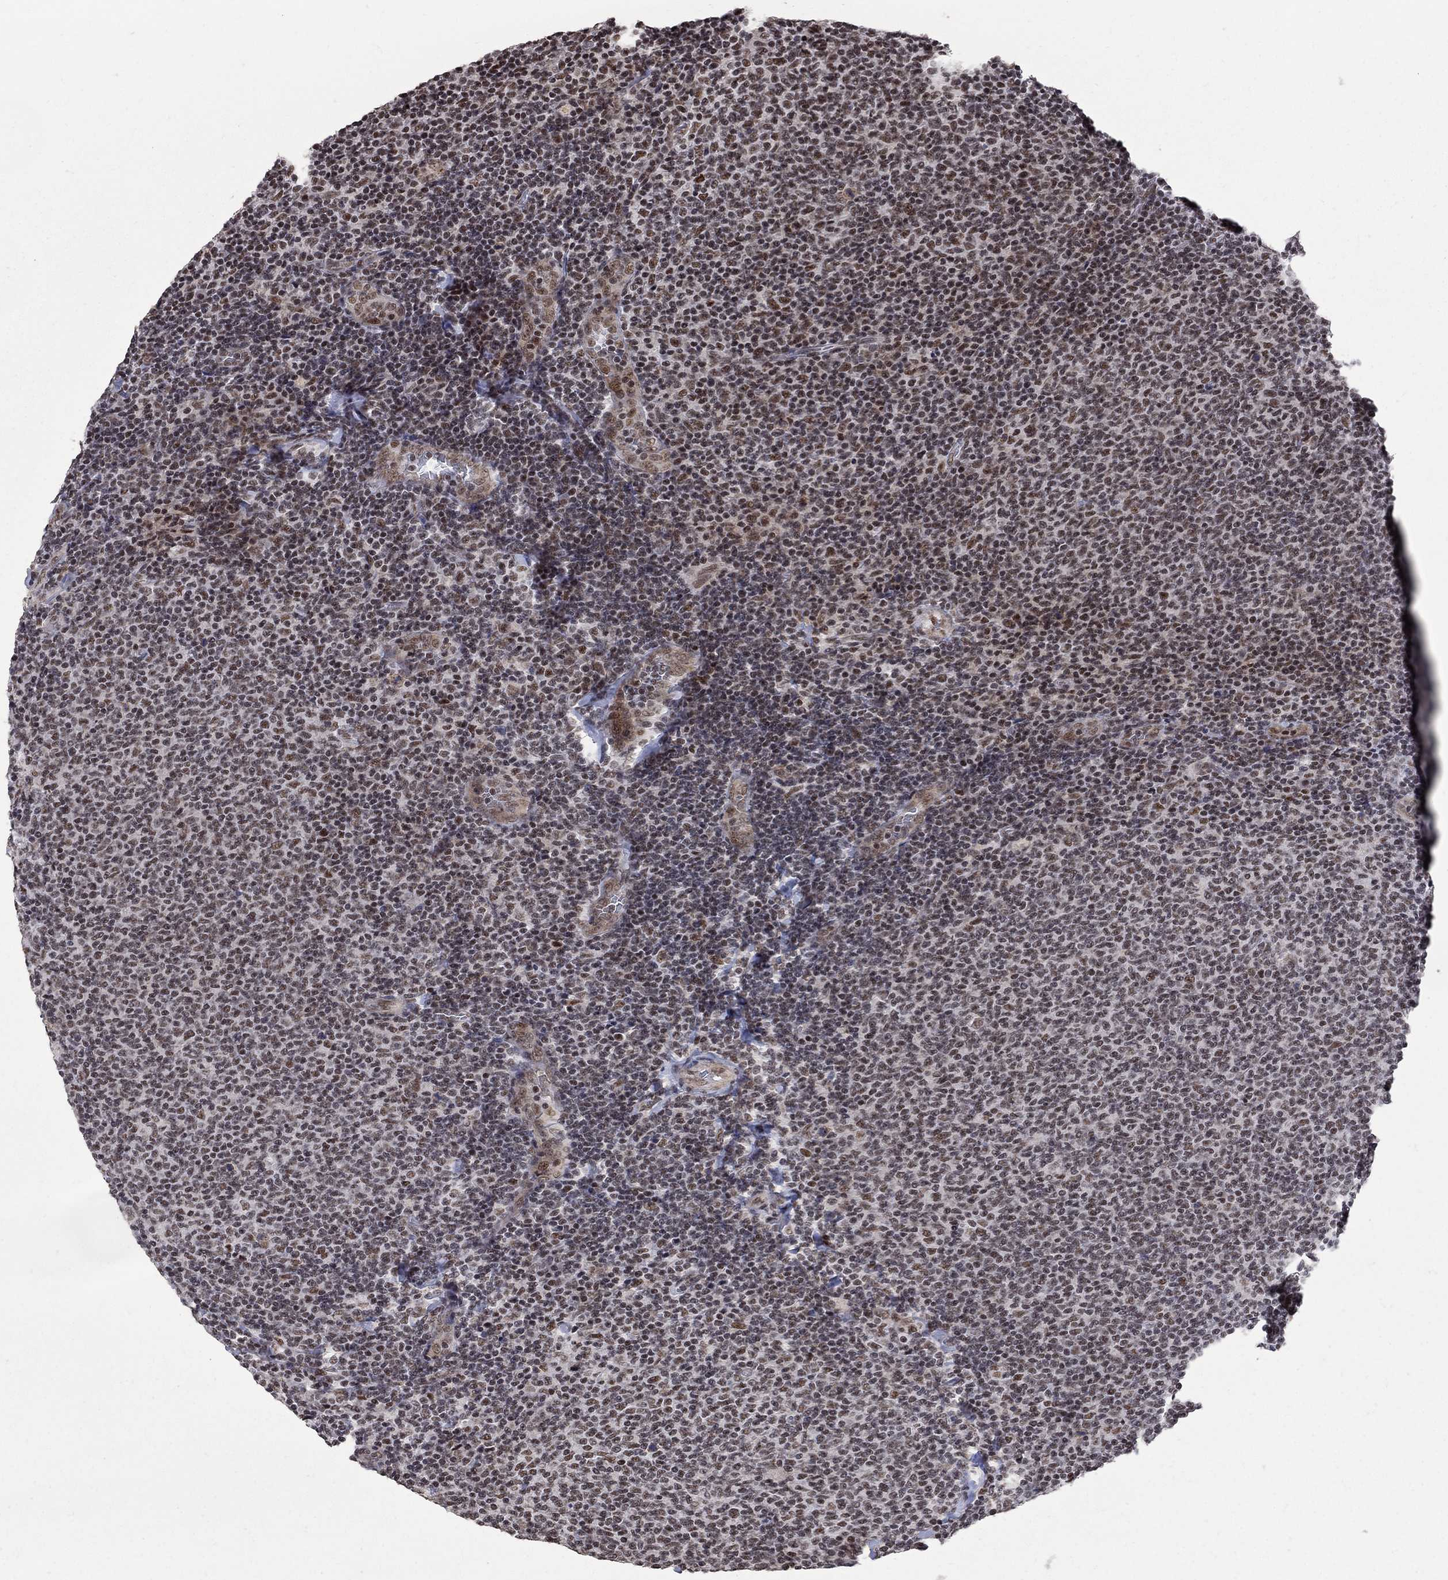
{"staining": {"intensity": "weak", "quantity": ">75%", "location": "nuclear"}, "tissue": "lymphoma", "cell_type": "Tumor cells", "image_type": "cancer", "snomed": [{"axis": "morphology", "description": "Malignant lymphoma, non-Hodgkin's type, Low grade"}, {"axis": "topography", "description": "Lymph node"}], "caption": "Weak nuclear expression is identified in approximately >75% of tumor cells in low-grade malignant lymphoma, non-Hodgkin's type.", "gene": "PNISR", "patient": {"sex": "male", "age": 52}}